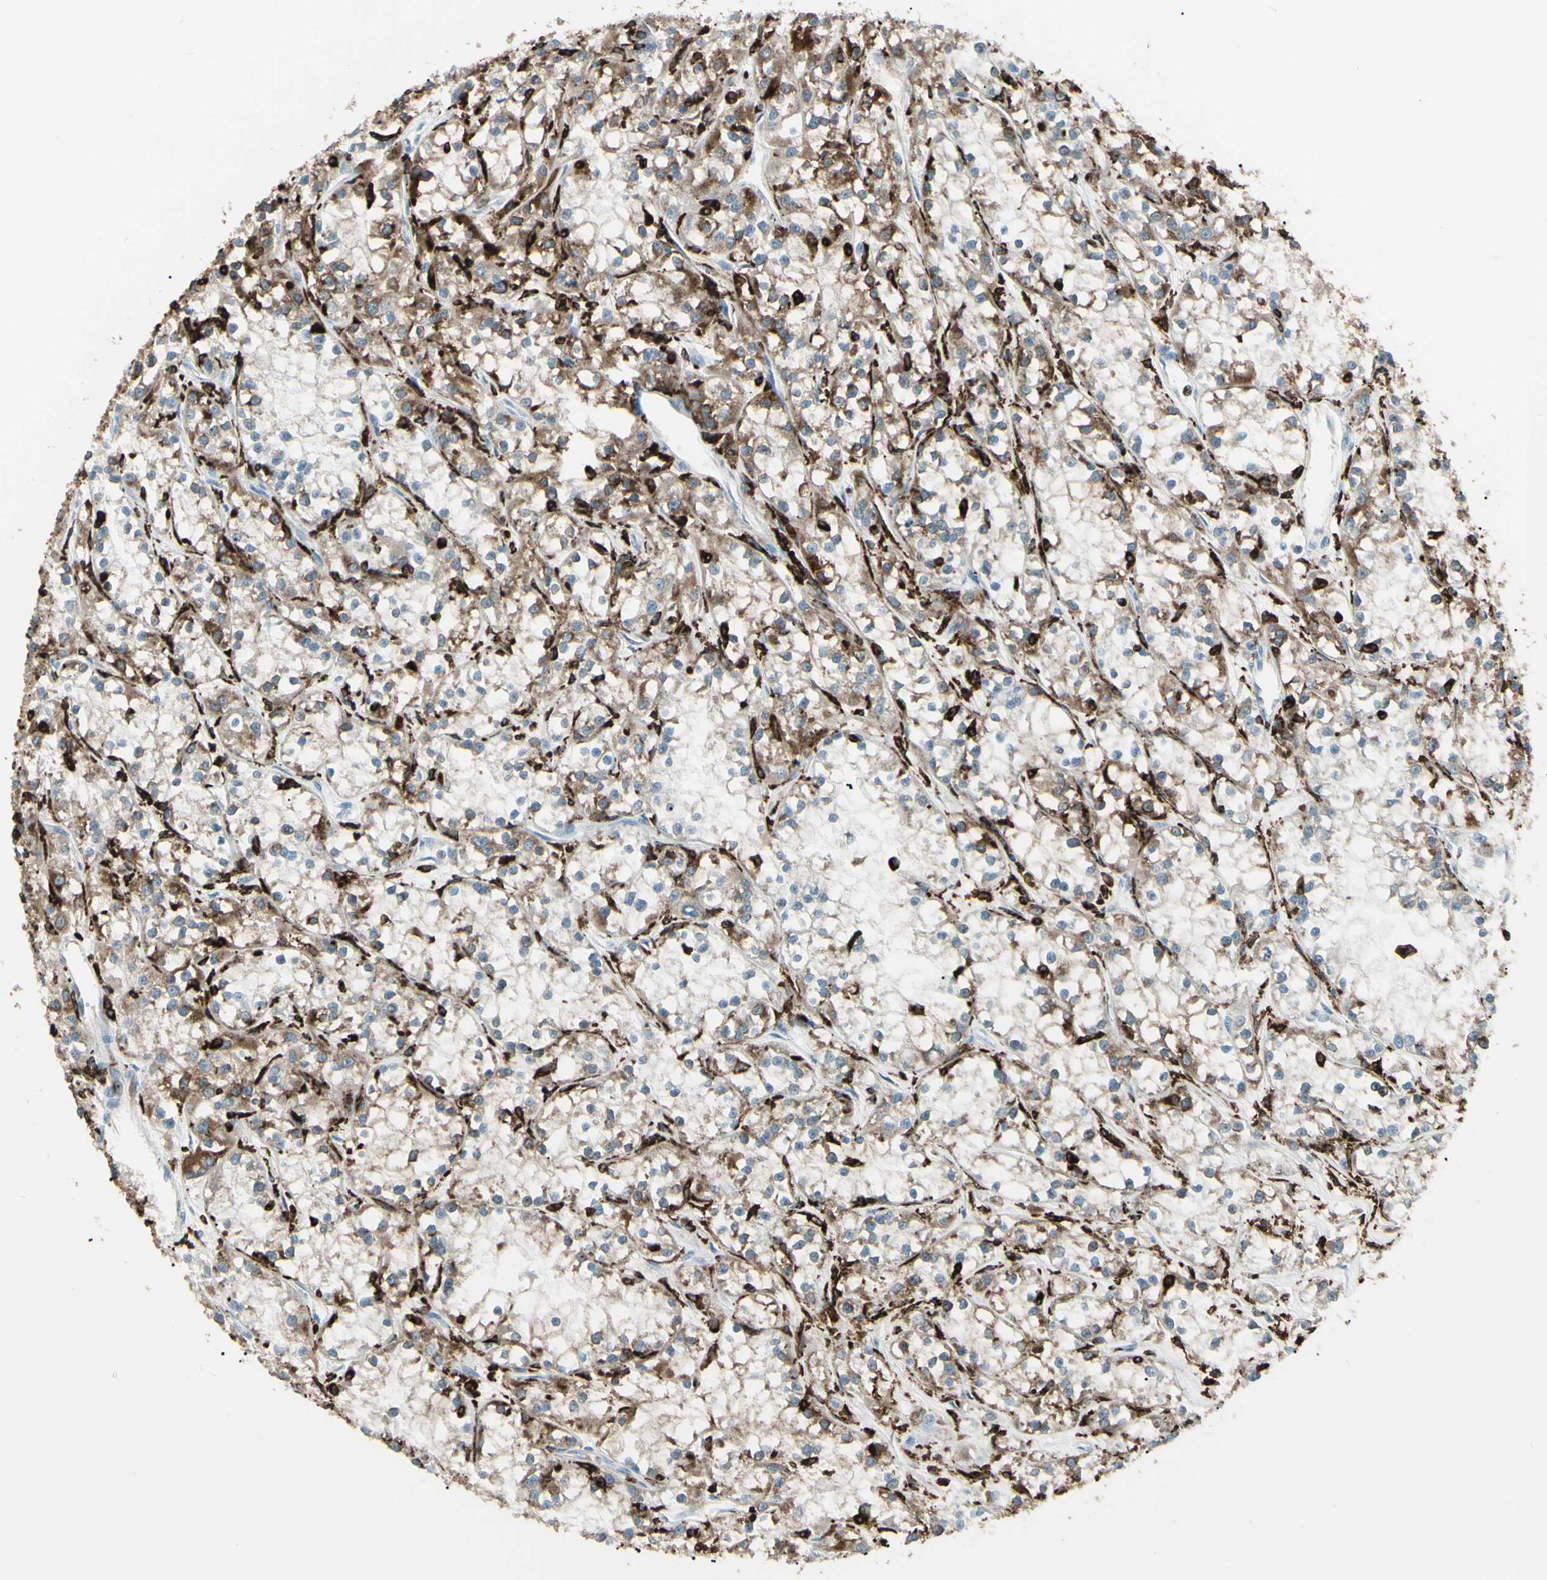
{"staining": {"intensity": "moderate", "quantity": ">75%", "location": "cytoplasmic/membranous"}, "tissue": "renal cancer", "cell_type": "Tumor cells", "image_type": "cancer", "snomed": [{"axis": "morphology", "description": "Adenocarcinoma, NOS"}, {"axis": "topography", "description": "Kidney"}], "caption": "Moderate cytoplasmic/membranous expression for a protein is present in about >75% of tumor cells of renal adenocarcinoma using IHC.", "gene": "CD74", "patient": {"sex": "female", "age": 52}}